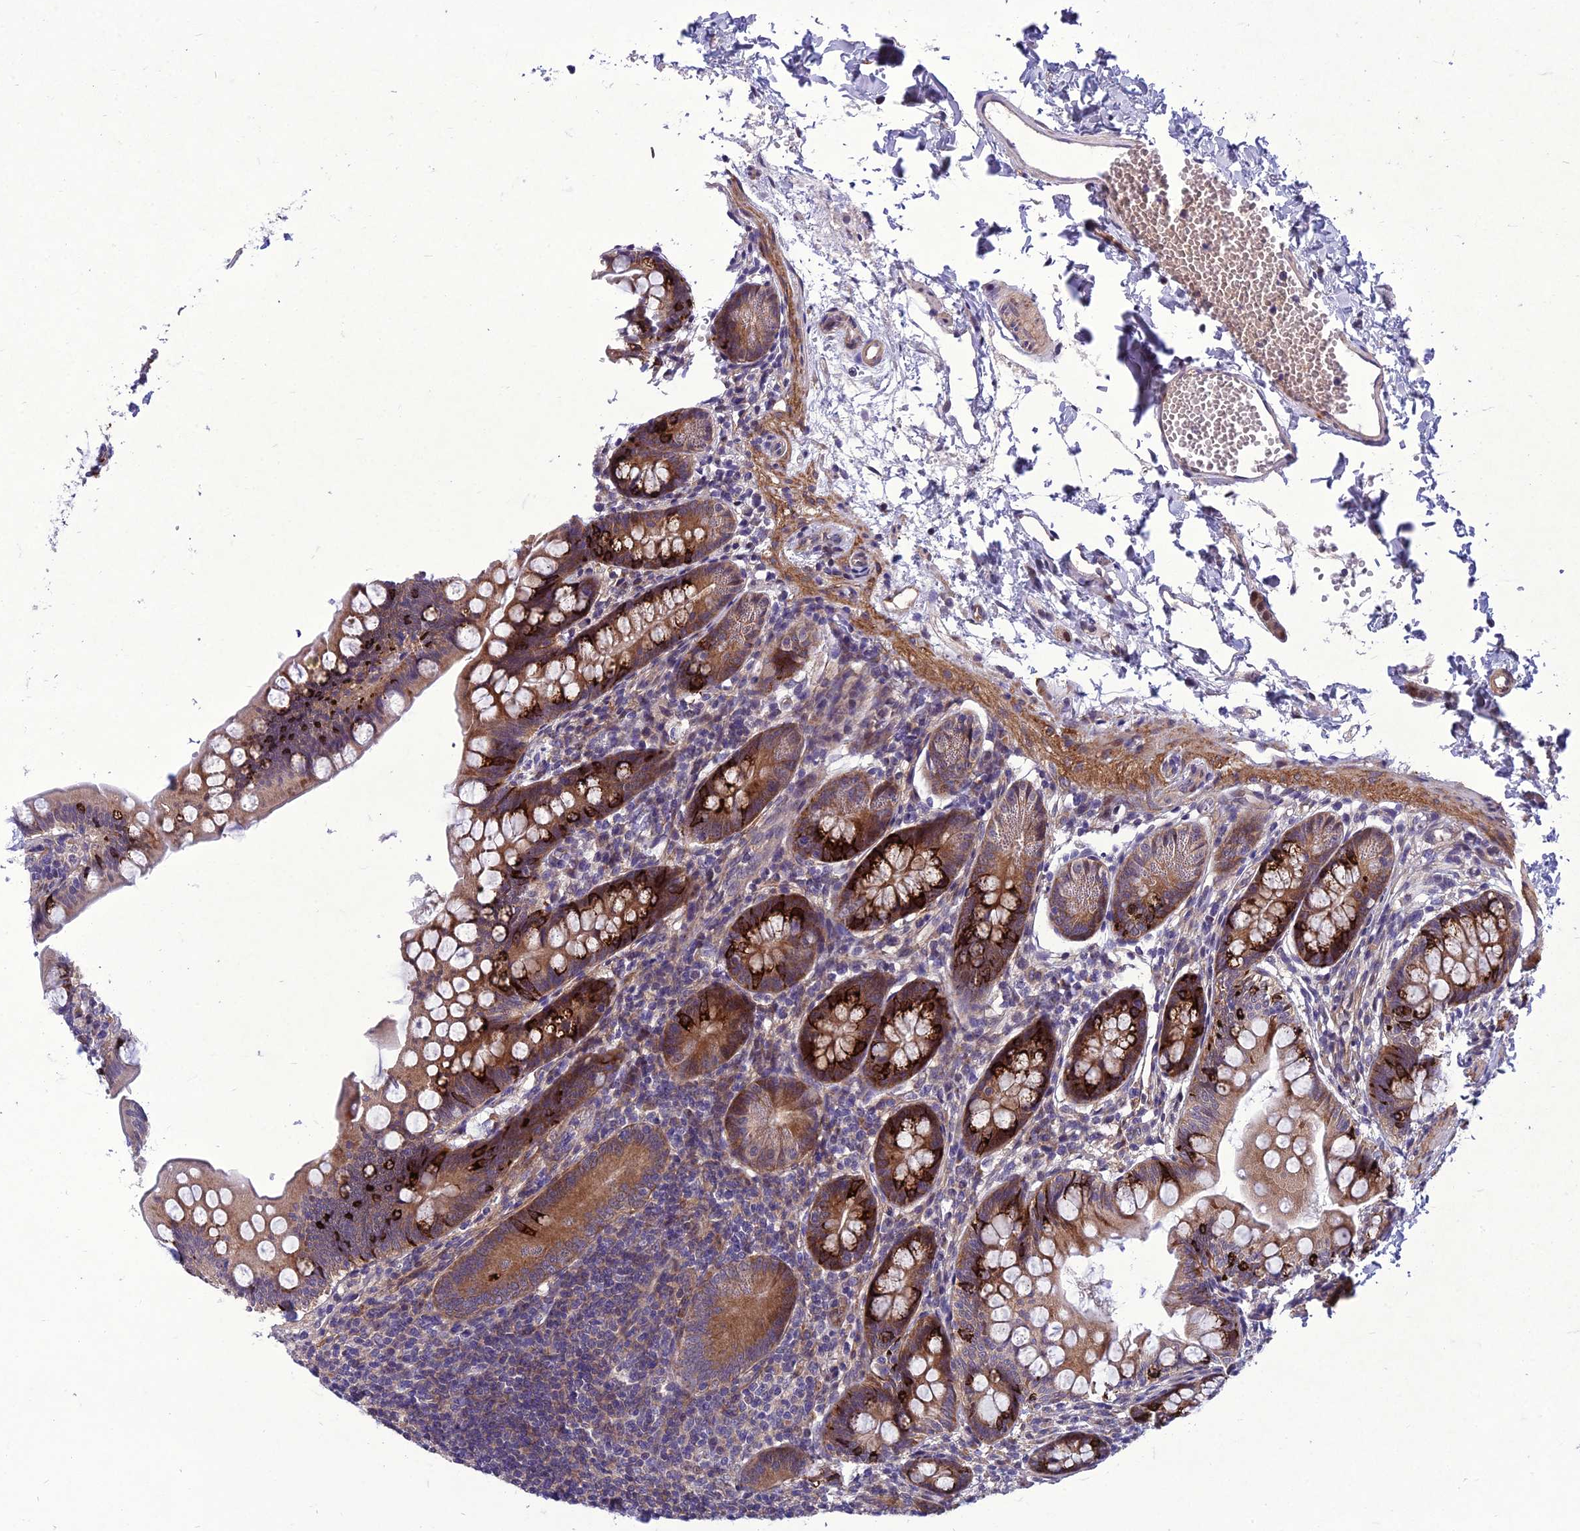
{"staining": {"intensity": "strong", "quantity": "25%-75%", "location": "cytoplasmic/membranous"}, "tissue": "small intestine", "cell_type": "Glandular cells", "image_type": "normal", "snomed": [{"axis": "morphology", "description": "Normal tissue, NOS"}, {"axis": "topography", "description": "Small intestine"}], "caption": "This image displays normal small intestine stained with immunohistochemistry (IHC) to label a protein in brown. The cytoplasmic/membranous of glandular cells show strong positivity for the protein. Nuclei are counter-stained blue.", "gene": "GAB4", "patient": {"sex": "male", "age": 7}}